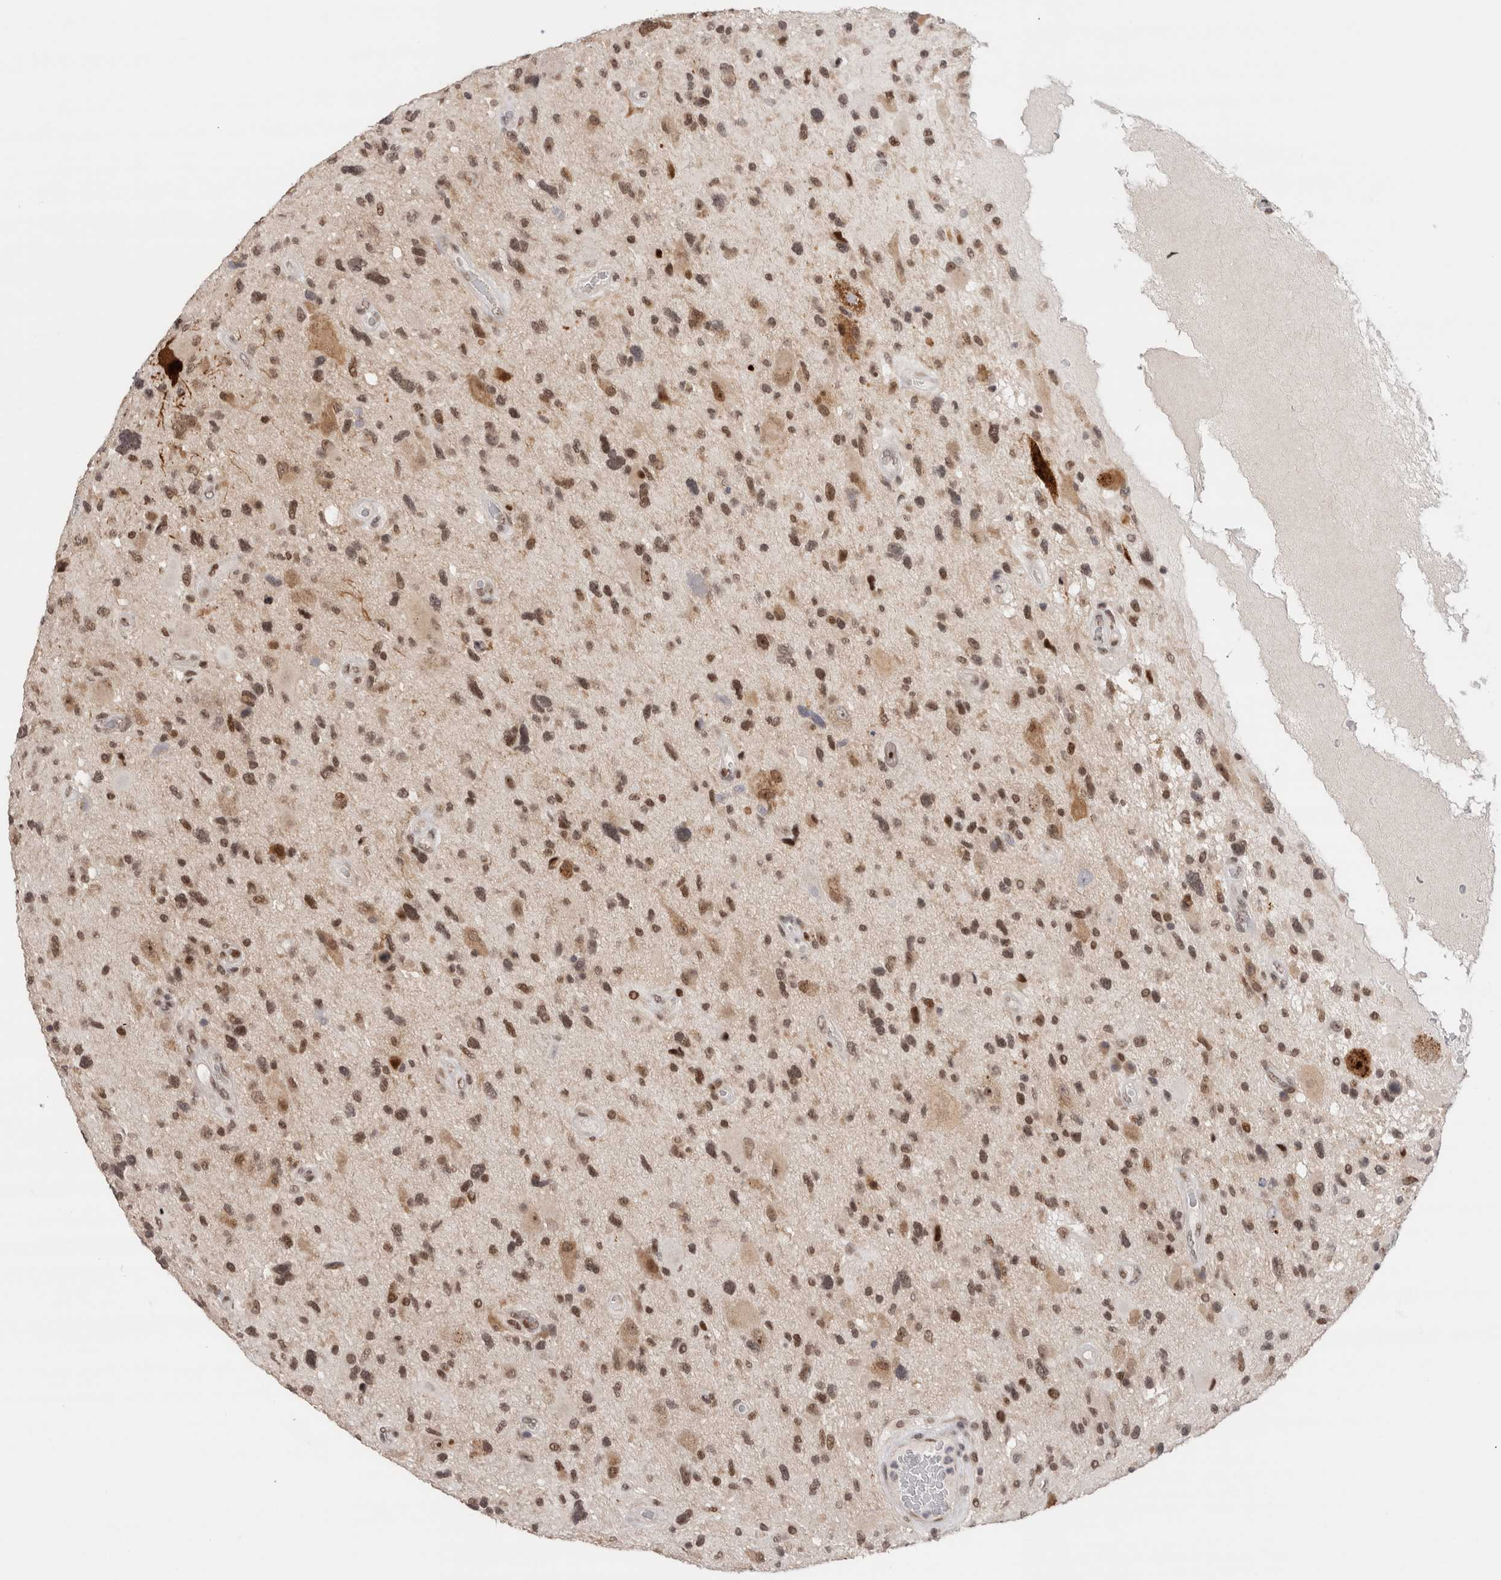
{"staining": {"intensity": "moderate", "quantity": ">75%", "location": "nuclear"}, "tissue": "glioma", "cell_type": "Tumor cells", "image_type": "cancer", "snomed": [{"axis": "morphology", "description": "Glioma, malignant, High grade"}, {"axis": "topography", "description": "Brain"}], "caption": "Immunohistochemistry of malignant high-grade glioma demonstrates medium levels of moderate nuclear staining in approximately >75% of tumor cells. Immunohistochemistry (ihc) stains the protein of interest in brown and the nuclei are stained blue.", "gene": "ZNF521", "patient": {"sex": "male", "age": 33}}